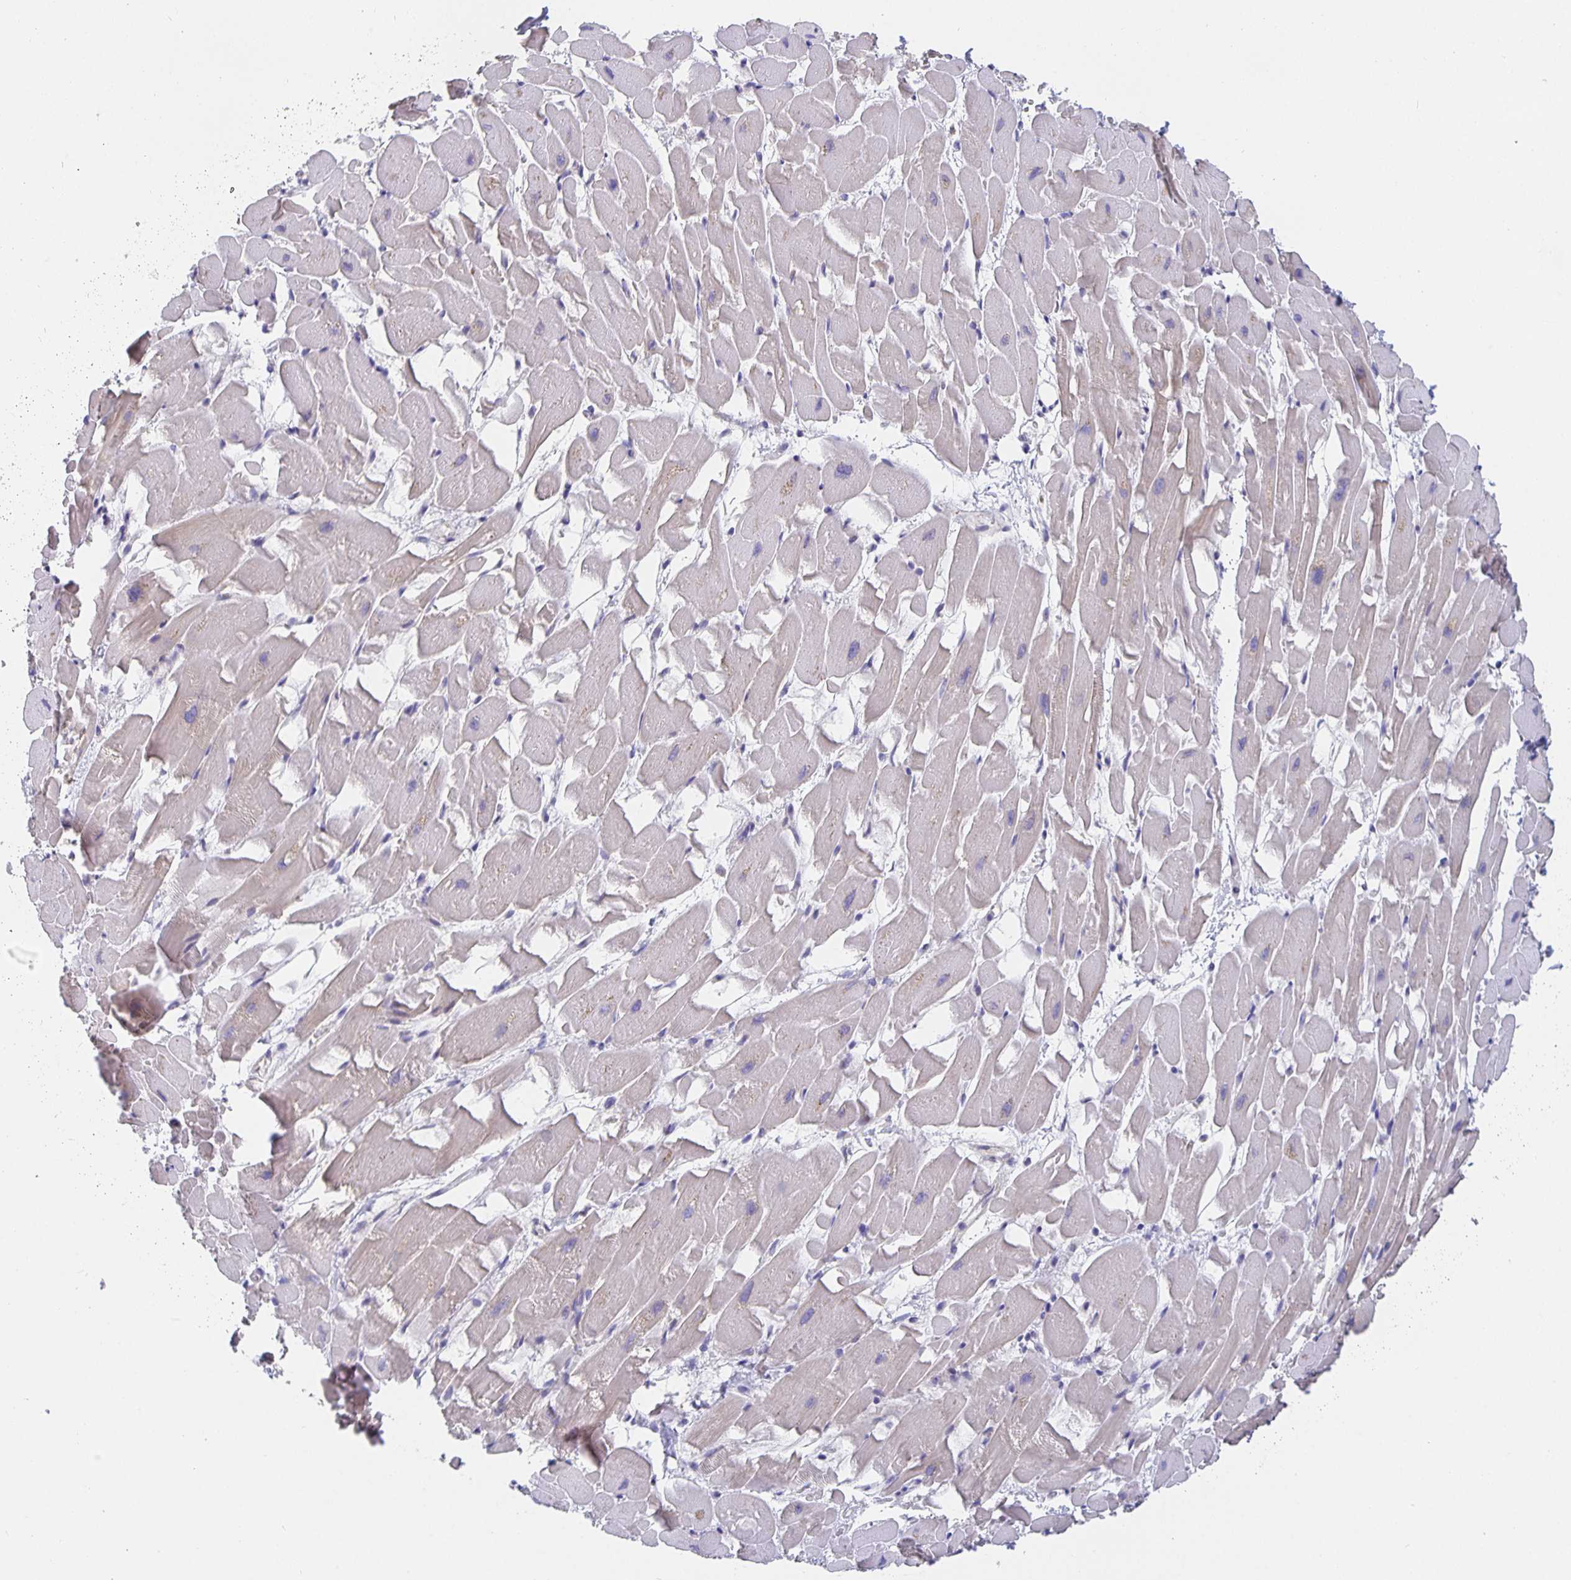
{"staining": {"intensity": "negative", "quantity": "none", "location": "none"}, "tissue": "heart muscle", "cell_type": "Cardiomyocytes", "image_type": "normal", "snomed": [{"axis": "morphology", "description": "Normal tissue, NOS"}, {"axis": "topography", "description": "Heart"}], "caption": "Immunohistochemistry (IHC) of unremarkable human heart muscle exhibits no expression in cardiomyocytes.", "gene": "CFAP74", "patient": {"sex": "male", "age": 37}}